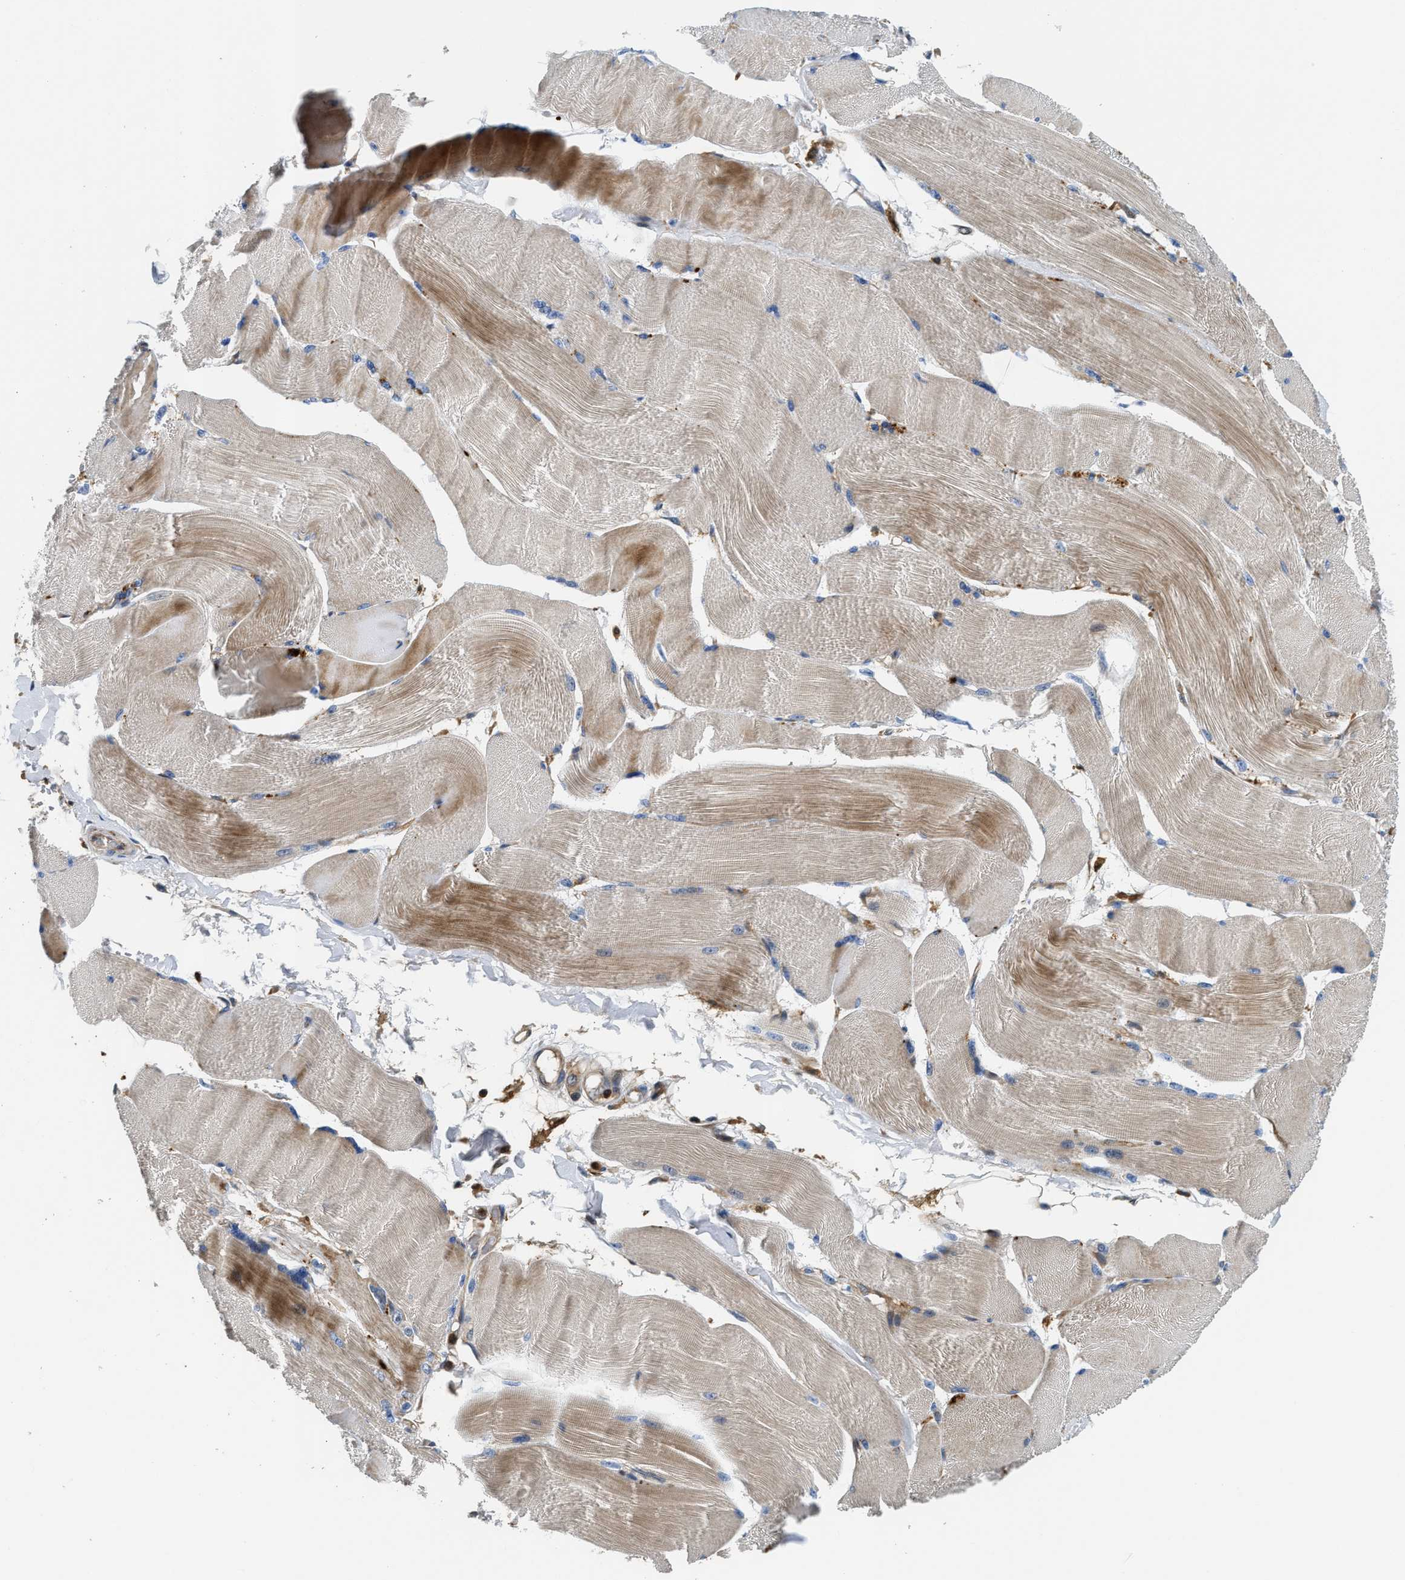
{"staining": {"intensity": "moderate", "quantity": "25%-75%", "location": "cytoplasmic/membranous"}, "tissue": "skeletal muscle", "cell_type": "Myocytes", "image_type": "normal", "snomed": [{"axis": "morphology", "description": "Normal tissue, NOS"}, {"axis": "topography", "description": "Skin"}, {"axis": "topography", "description": "Skeletal muscle"}], "caption": "Immunohistochemistry (IHC) photomicrograph of benign skeletal muscle stained for a protein (brown), which displays medium levels of moderate cytoplasmic/membranous expression in approximately 25%-75% of myocytes.", "gene": "OSTF1", "patient": {"sex": "male", "age": 83}}